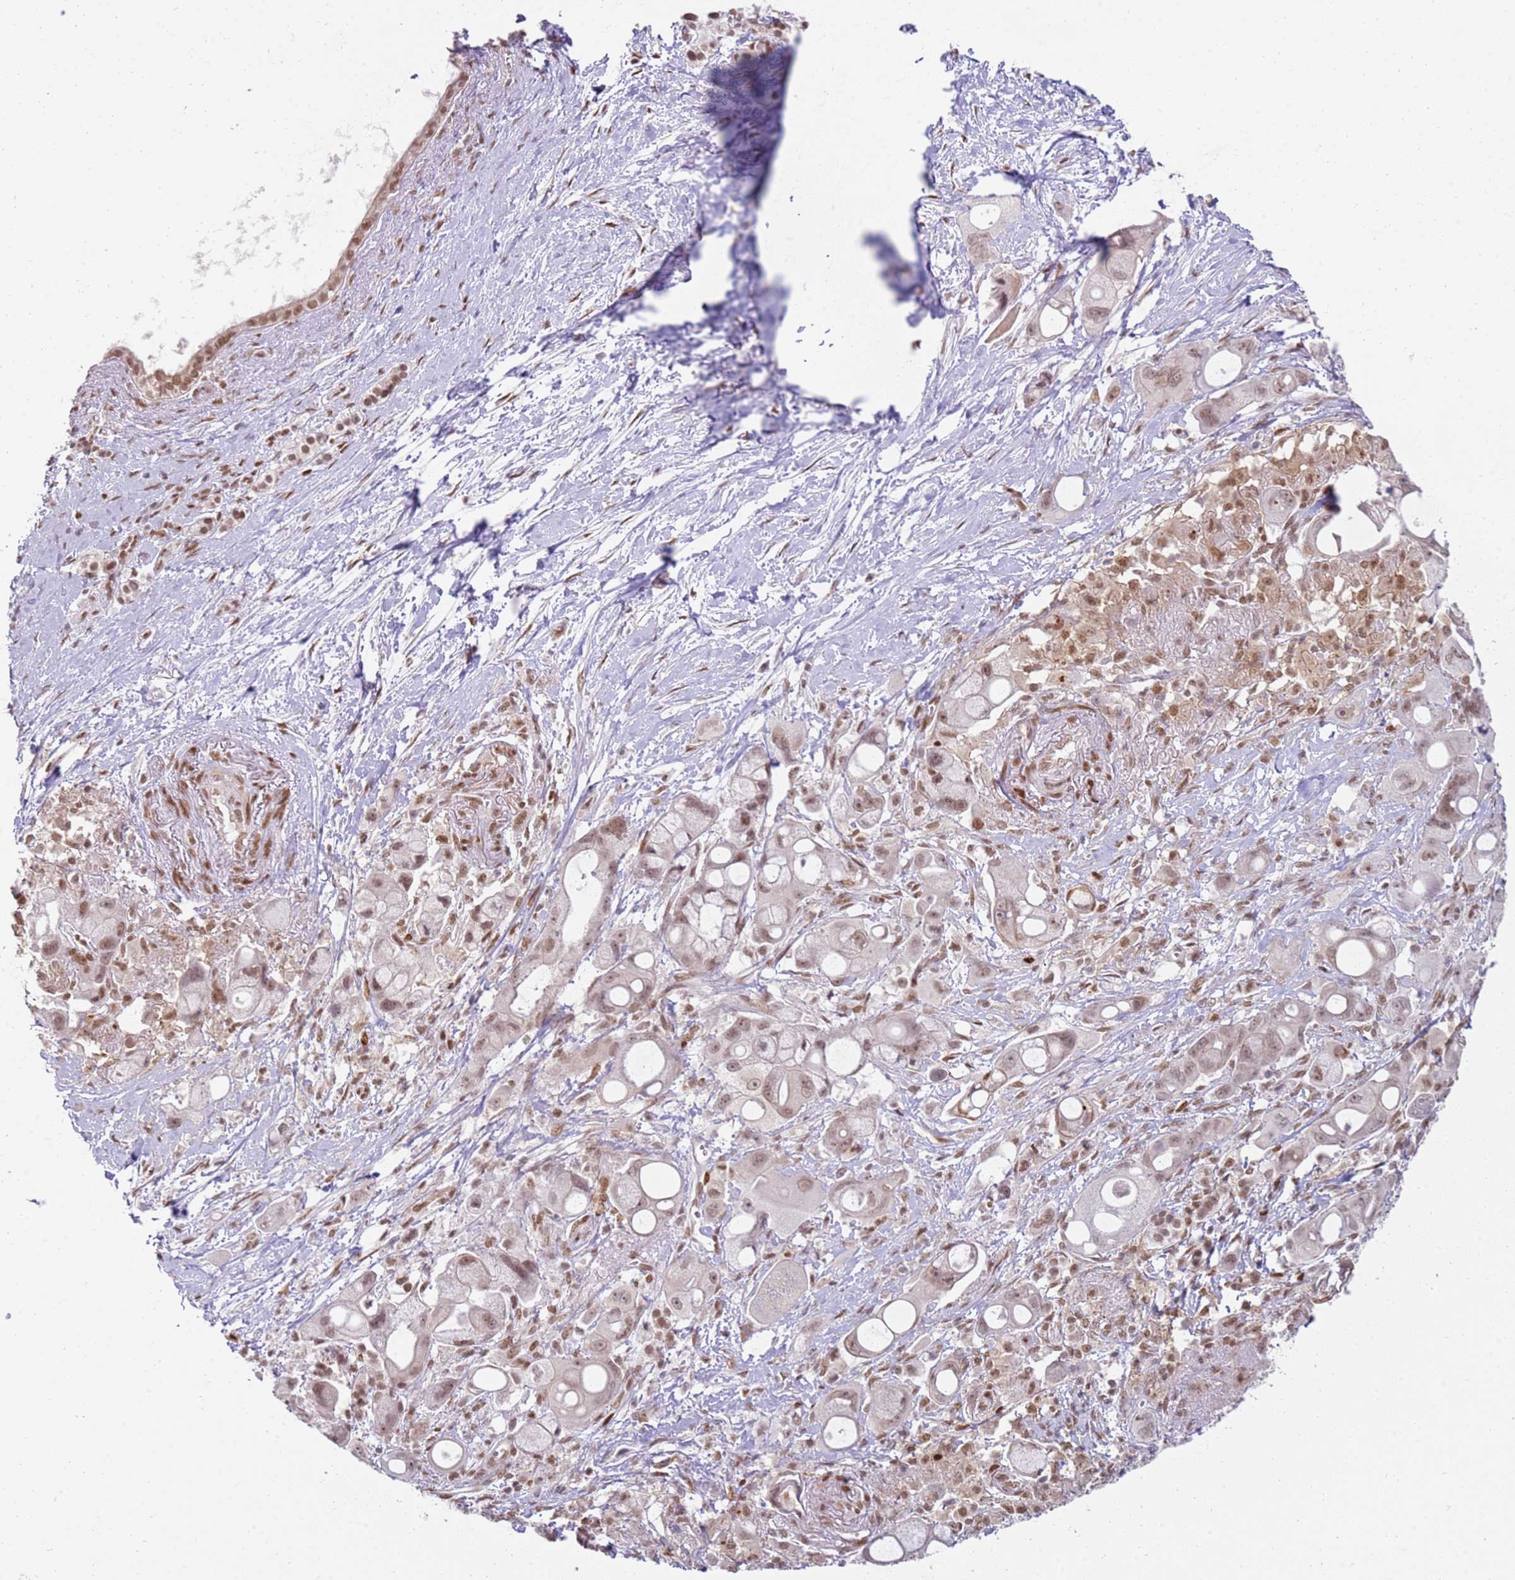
{"staining": {"intensity": "moderate", "quantity": ">75%", "location": "nuclear"}, "tissue": "pancreatic cancer", "cell_type": "Tumor cells", "image_type": "cancer", "snomed": [{"axis": "morphology", "description": "Adenocarcinoma, NOS"}, {"axis": "topography", "description": "Pancreas"}], "caption": "Immunohistochemical staining of human pancreatic cancer (adenocarcinoma) demonstrates medium levels of moderate nuclear protein expression in about >75% of tumor cells. The protein of interest is shown in brown color, while the nuclei are stained blue.", "gene": "PHC2", "patient": {"sex": "male", "age": 68}}